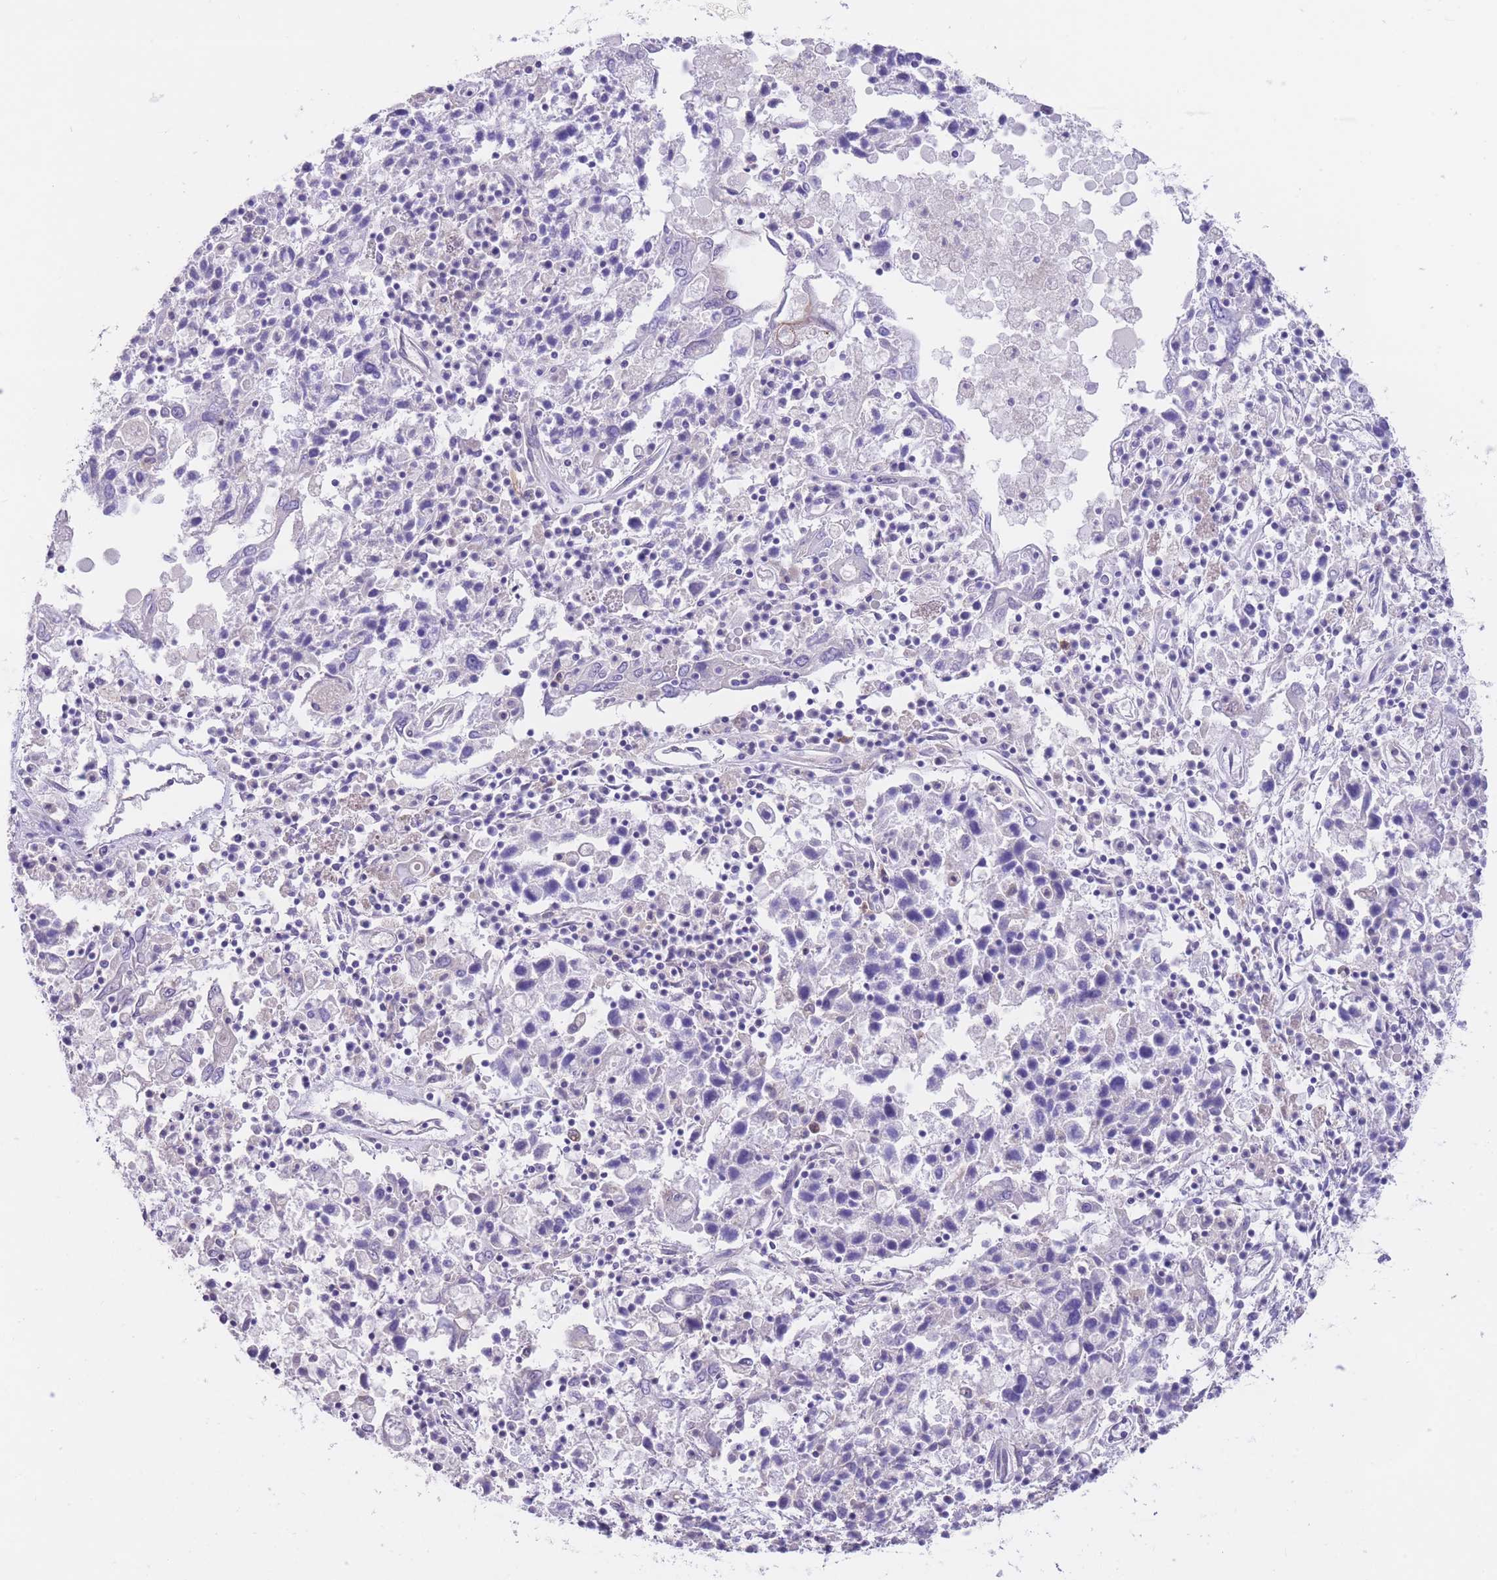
{"staining": {"intensity": "negative", "quantity": "none", "location": "none"}, "tissue": "ovarian cancer", "cell_type": "Tumor cells", "image_type": "cancer", "snomed": [{"axis": "morphology", "description": "Carcinoma, endometroid"}, {"axis": "topography", "description": "Ovary"}], "caption": "The IHC image has no significant positivity in tumor cells of ovarian cancer tissue.", "gene": "LDB3", "patient": {"sex": "female", "age": 62}}